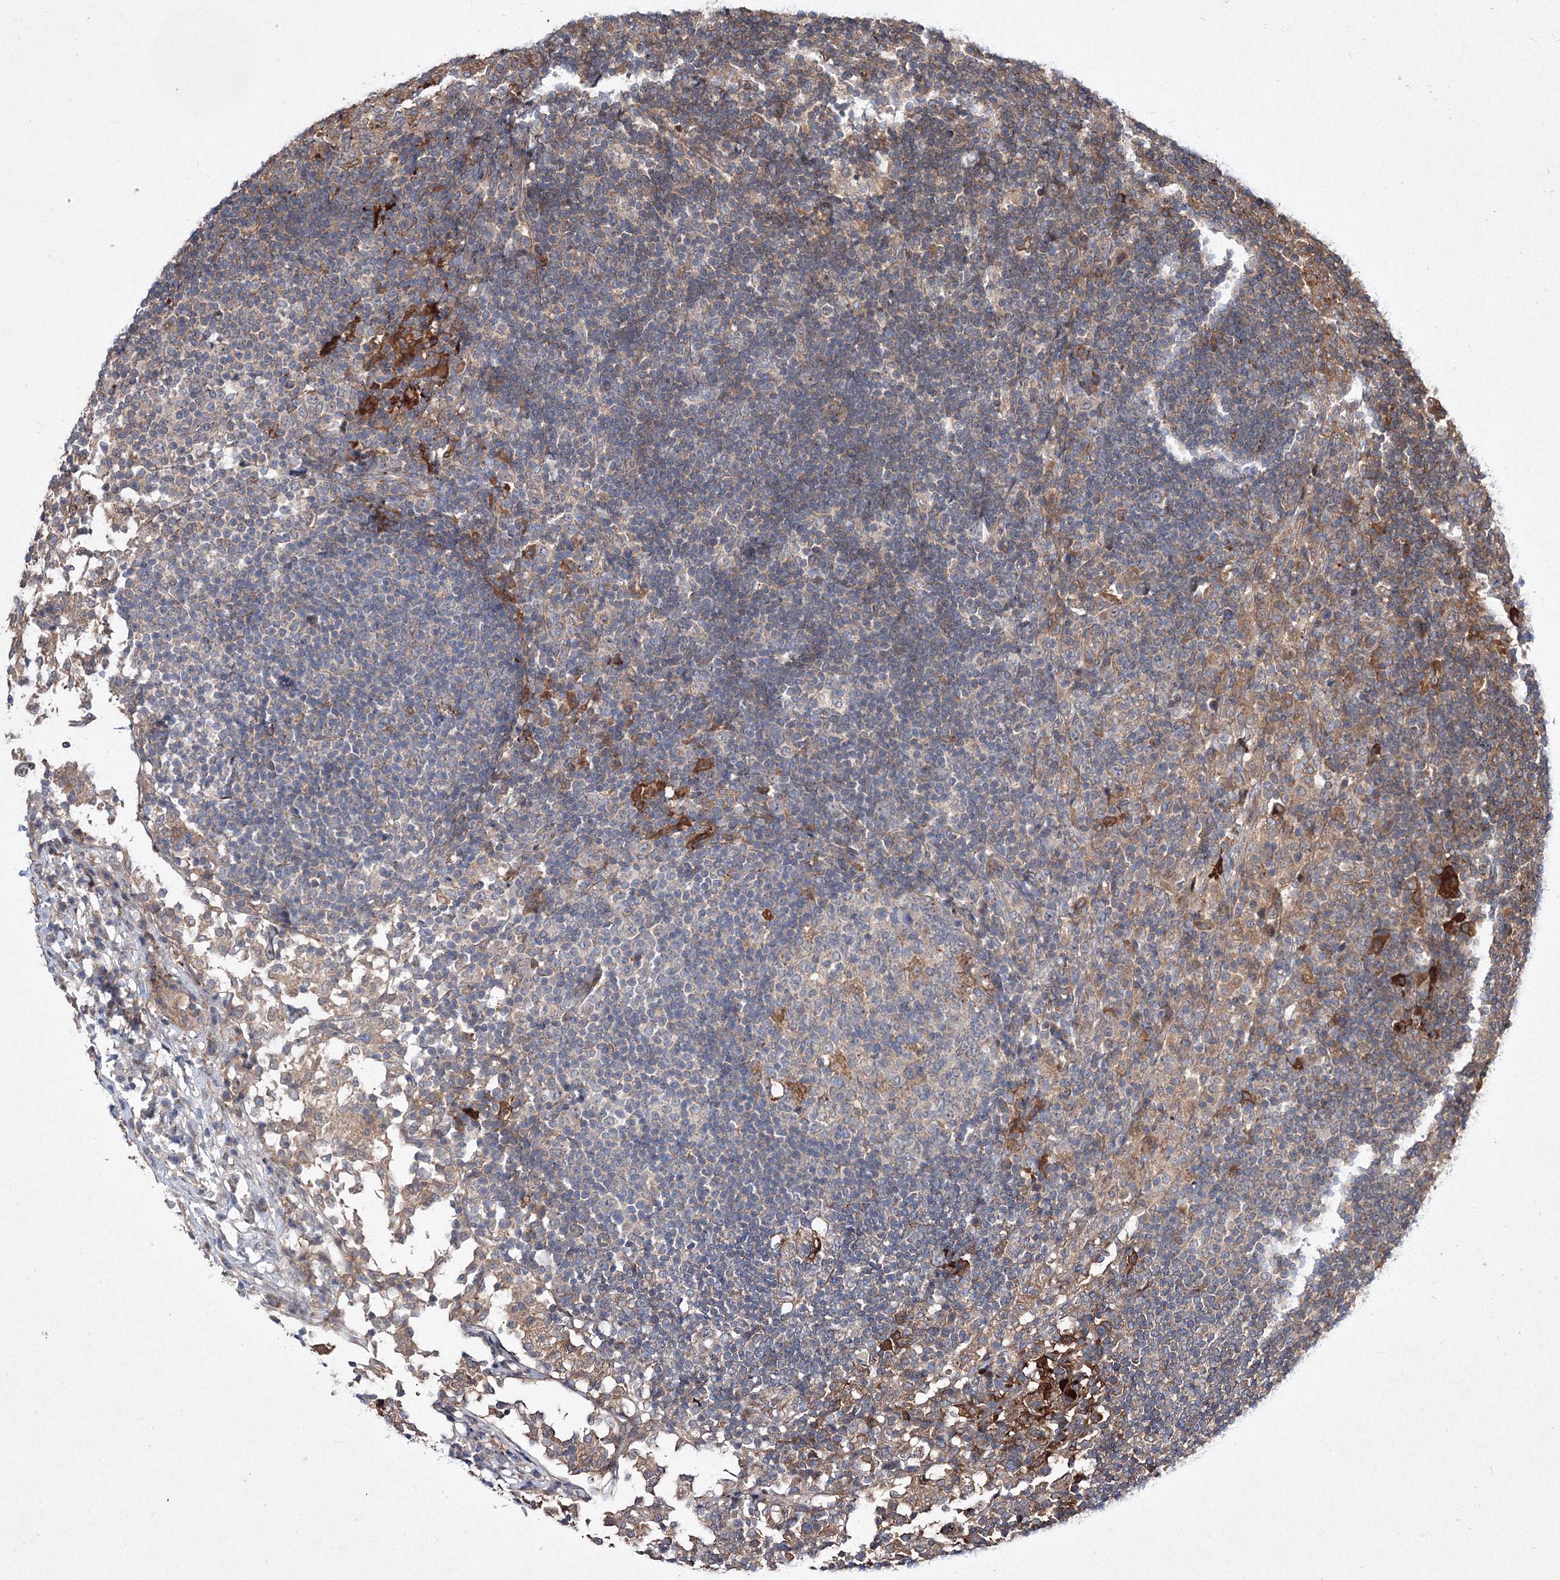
{"staining": {"intensity": "weak", "quantity": "<25%", "location": "cytoplasmic/membranous"}, "tissue": "lymph node", "cell_type": "Germinal center cells", "image_type": "normal", "snomed": [{"axis": "morphology", "description": "Normal tissue, NOS"}, {"axis": "topography", "description": "Lymph node"}], "caption": "Micrograph shows no protein expression in germinal center cells of normal lymph node.", "gene": "RANBP3L", "patient": {"sex": "female", "age": 53}}